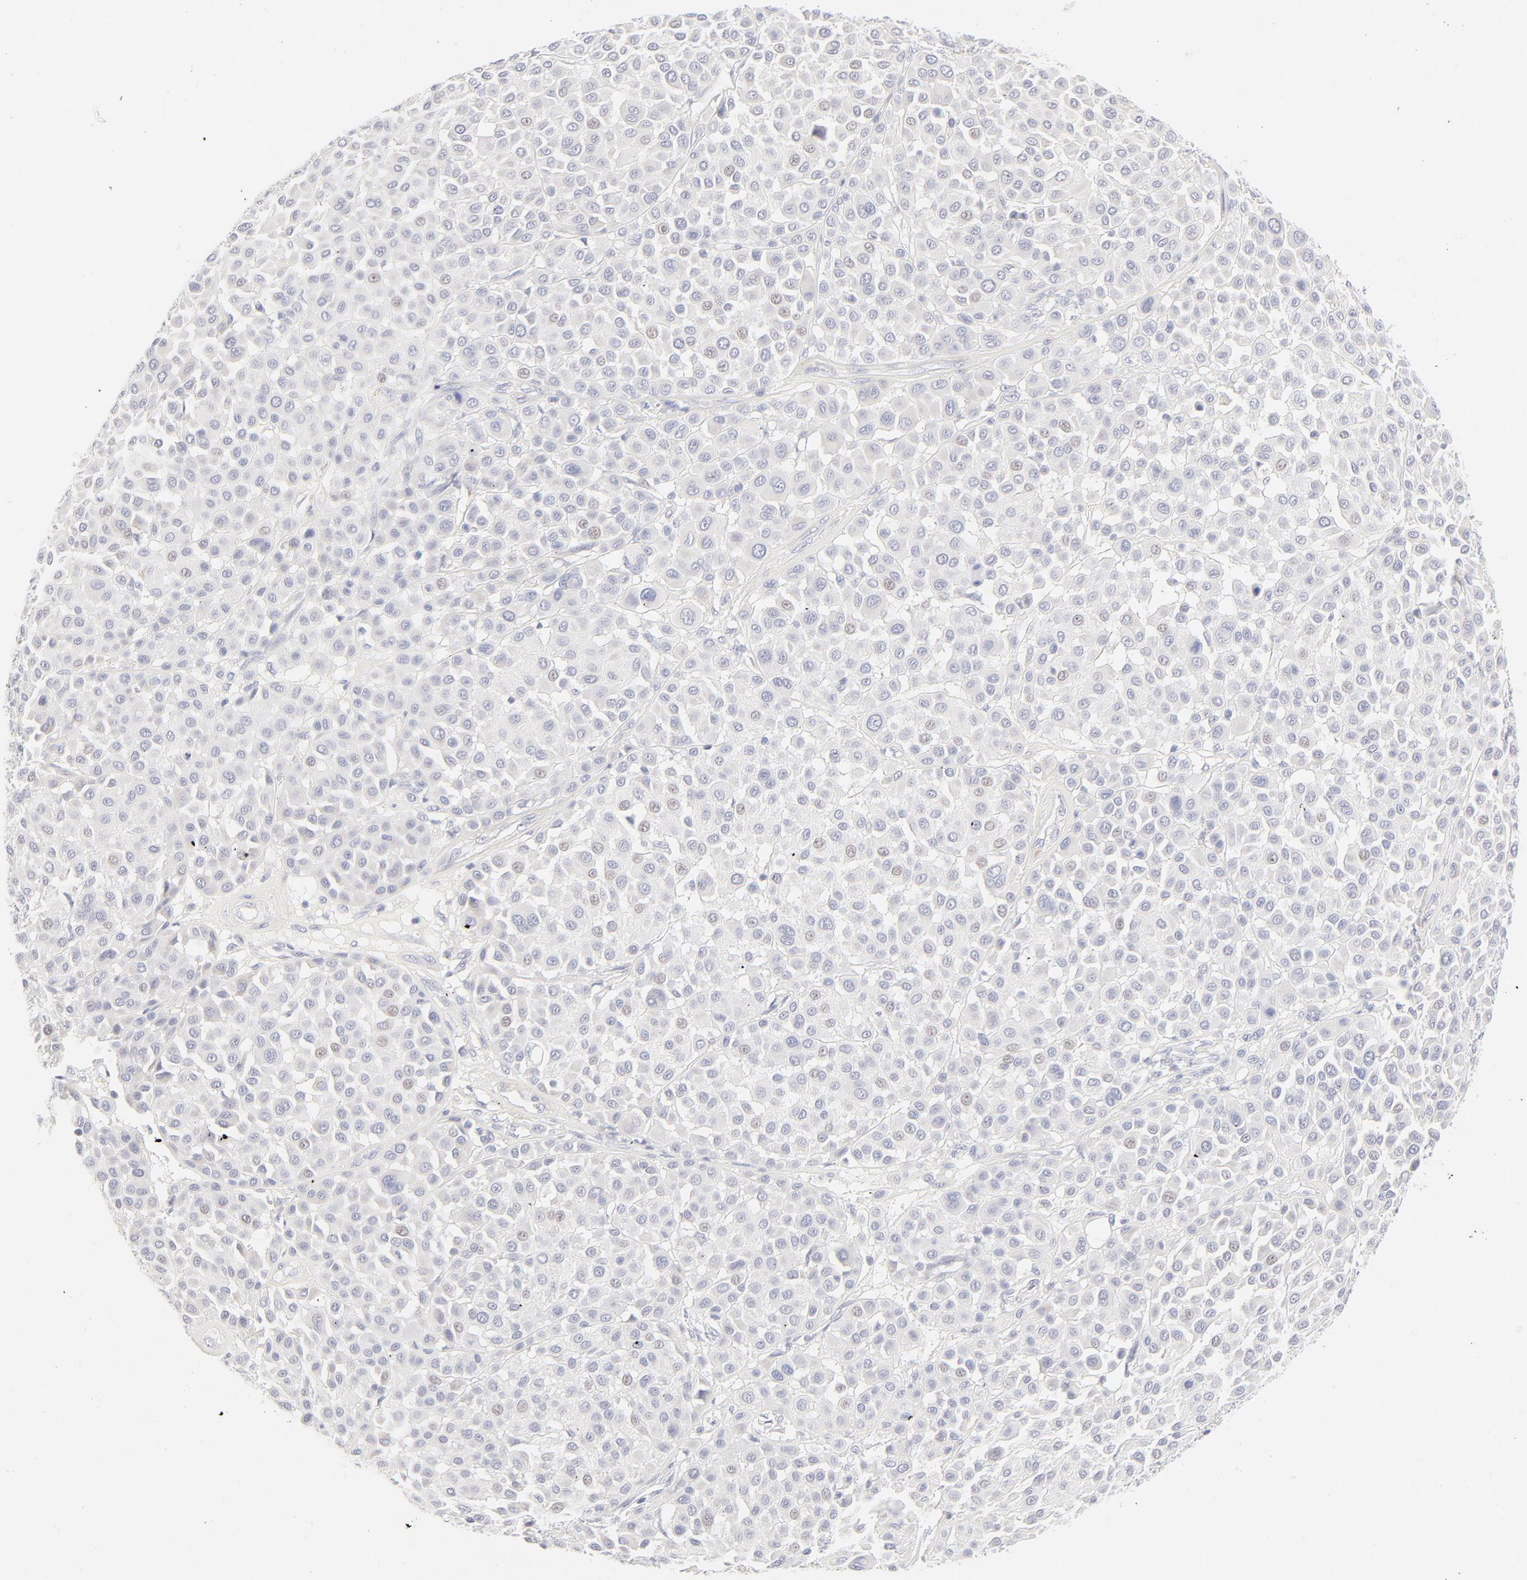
{"staining": {"intensity": "weak", "quantity": "<25%", "location": "cytoplasmic/membranous"}, "tissue": "melanoma", "cell_type": "Tumor cells", "image_type": "cancer", "snomed": [{"axis": "morphology", "description": "Malignant melanoma, Metastatic site"}, {"axis": "topography", "description": "Soft tissue"}], "caption": "Immunohistochemical staining of human melanoma shows no significant expression in tumor cells.", "gene": "NPNT", "patient": {"sex": "male", "age": 41}}